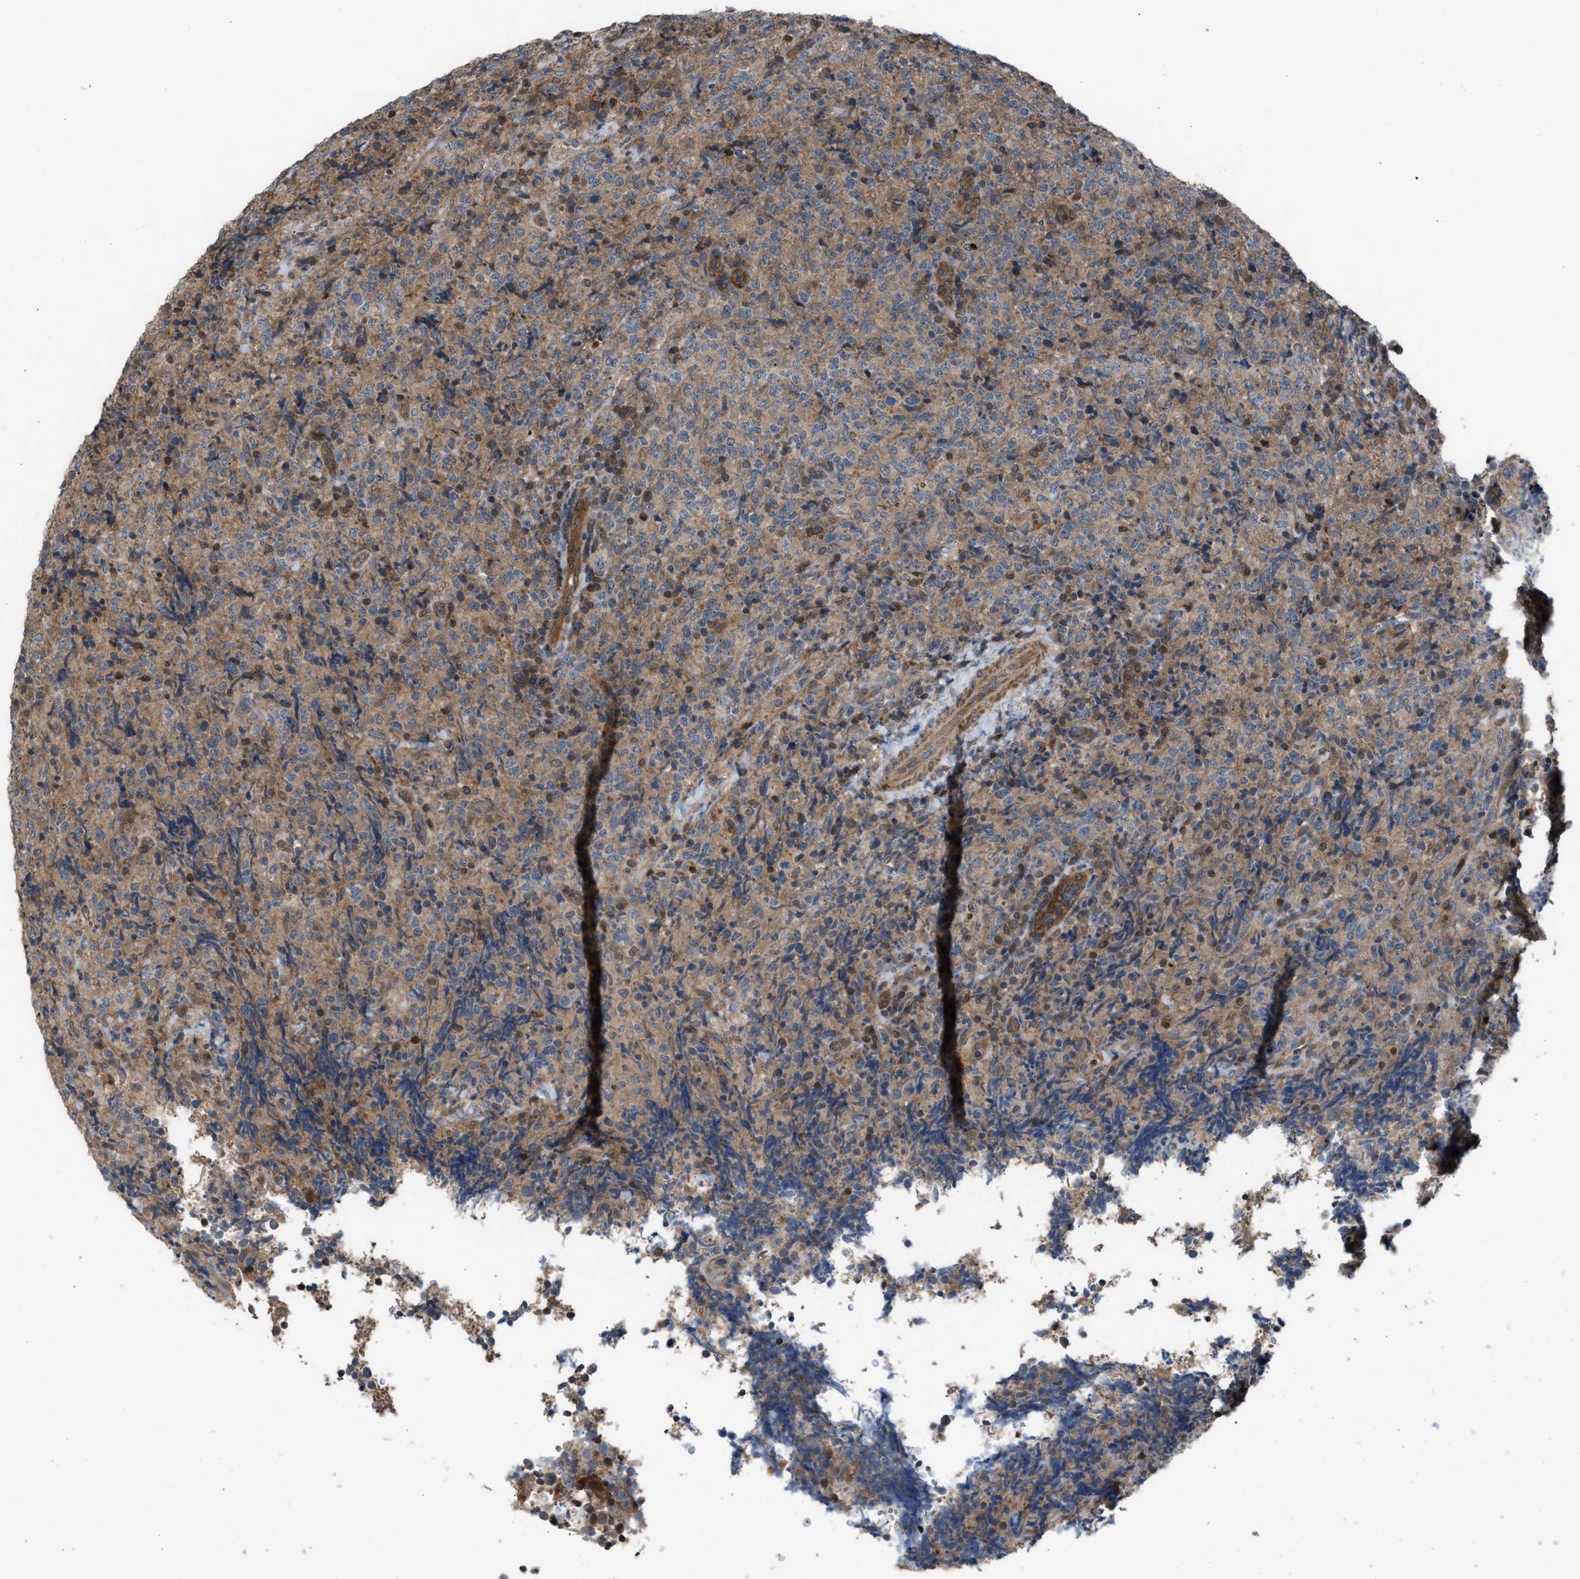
{"staining": {"intensity": "weak", "quantity": ">75%", "location": "cytoplasmic/membranous"}, "tissue": "lymphoma", "cell_type": "Tumor cells", "image_type": "cancer", "snomed": [{"axis": "morphology", "description": "Malignant lymphoma, non-Hodgkin's type, High grade"}, {"axis": "topography", "description": "Tonsil"}], "caption": "Human lymphoma stained with a protein marker shows weak staining in tumor cells.", "gene": "TPK1", "patient": {"sex": "female", "age": 36}}